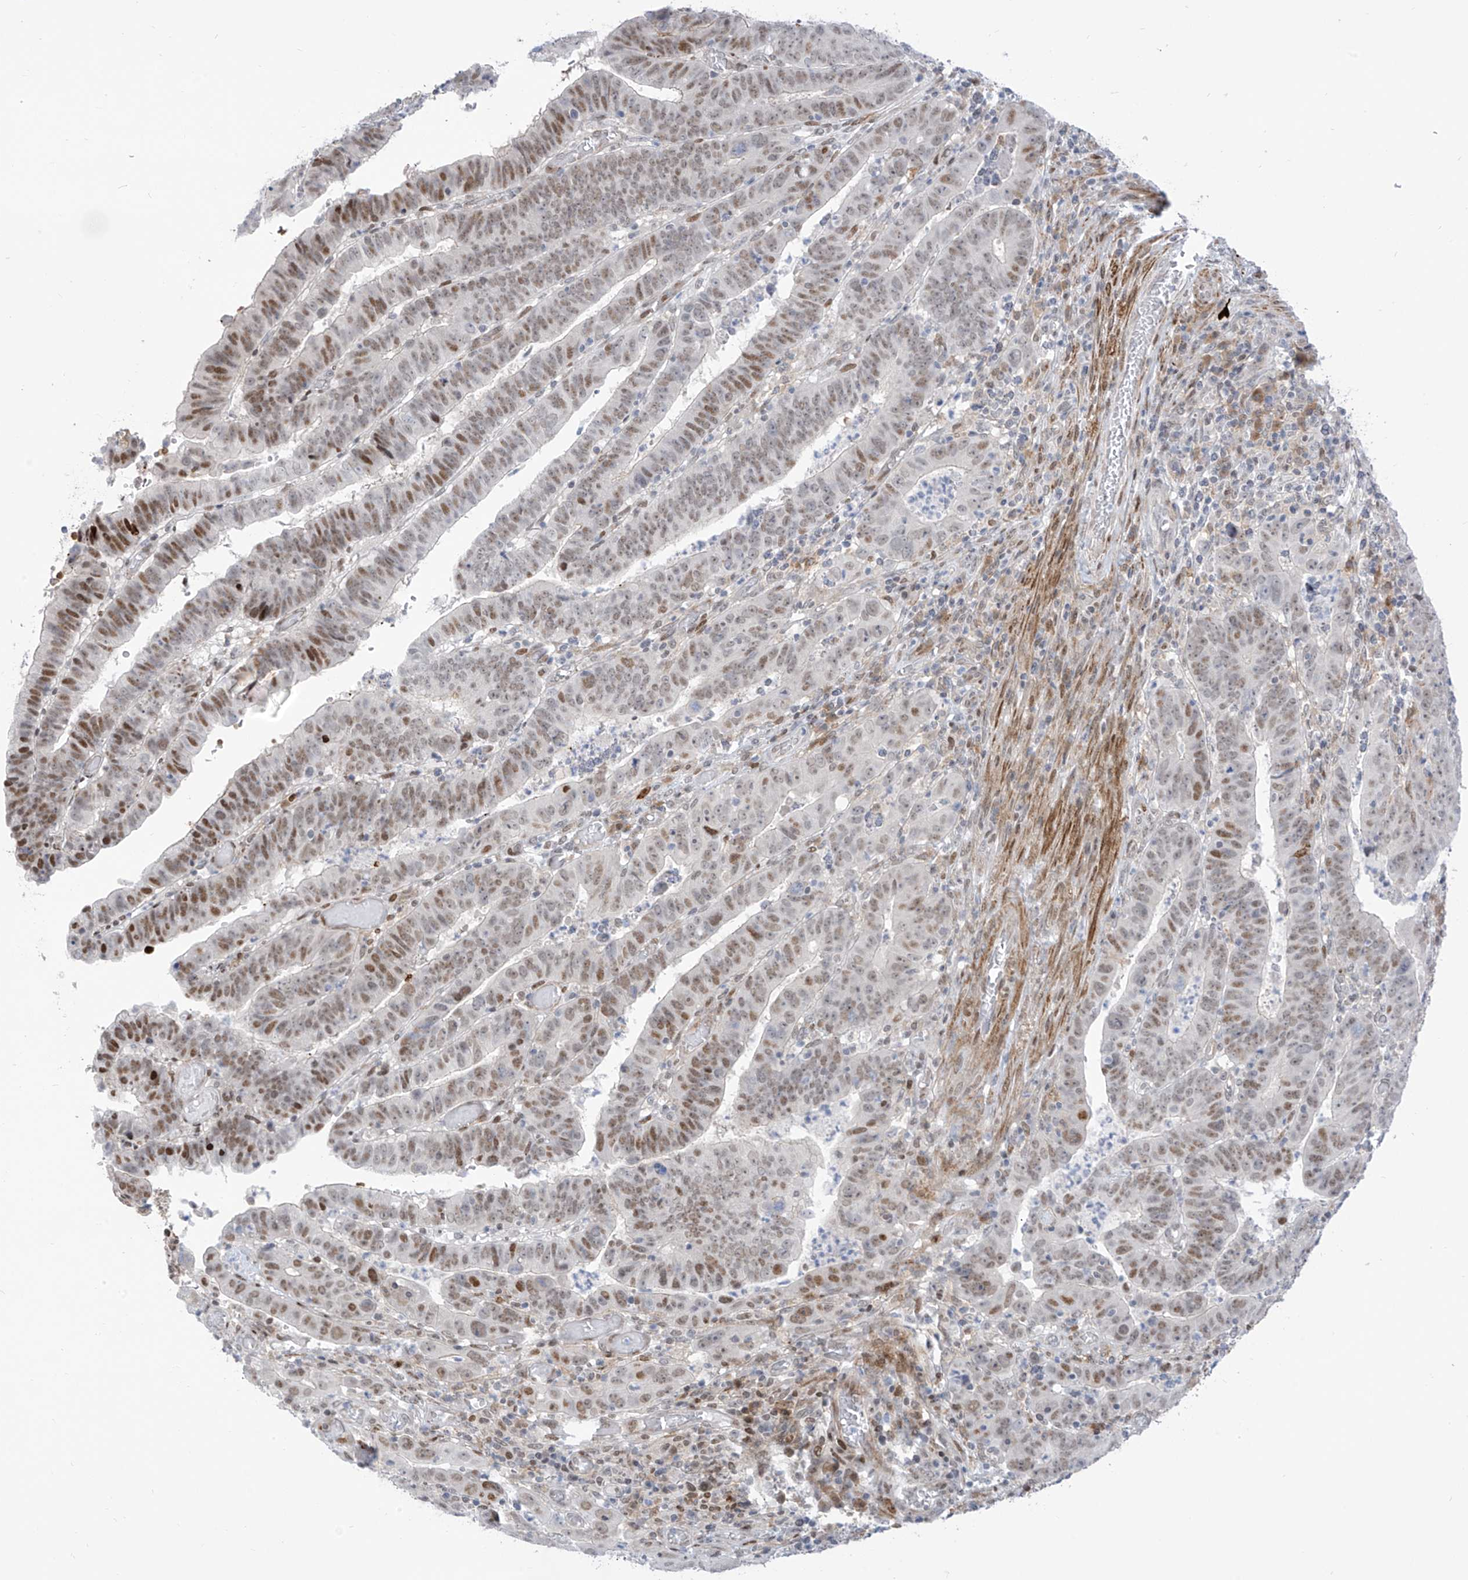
{"staining": {"intensity": "moderate", "quantity": ">75%", "location": "nuclear"}, "tissue": "colorectal cancer", "cell_type": "Tumor cells", "image_type": "cancer", "snomed": [{"axis": "morphology", "description": "Normal tissue, NOS"}, {"axis": "morphology", "description": "Adenocarcinoma, NOS"}, {"axis": "topography", "description": "Rectum"}], "caption": "This micrograph shows colorectal adenocarcinoma stained with immunohistochemistry (IHC) to label a protein in brown. The nuclear of tumor cells show moderate positivity for the protein. Nuclei are counter-stained blue.", "gene": "LIN9", "patient": {"sex": "female", "age": 65}}